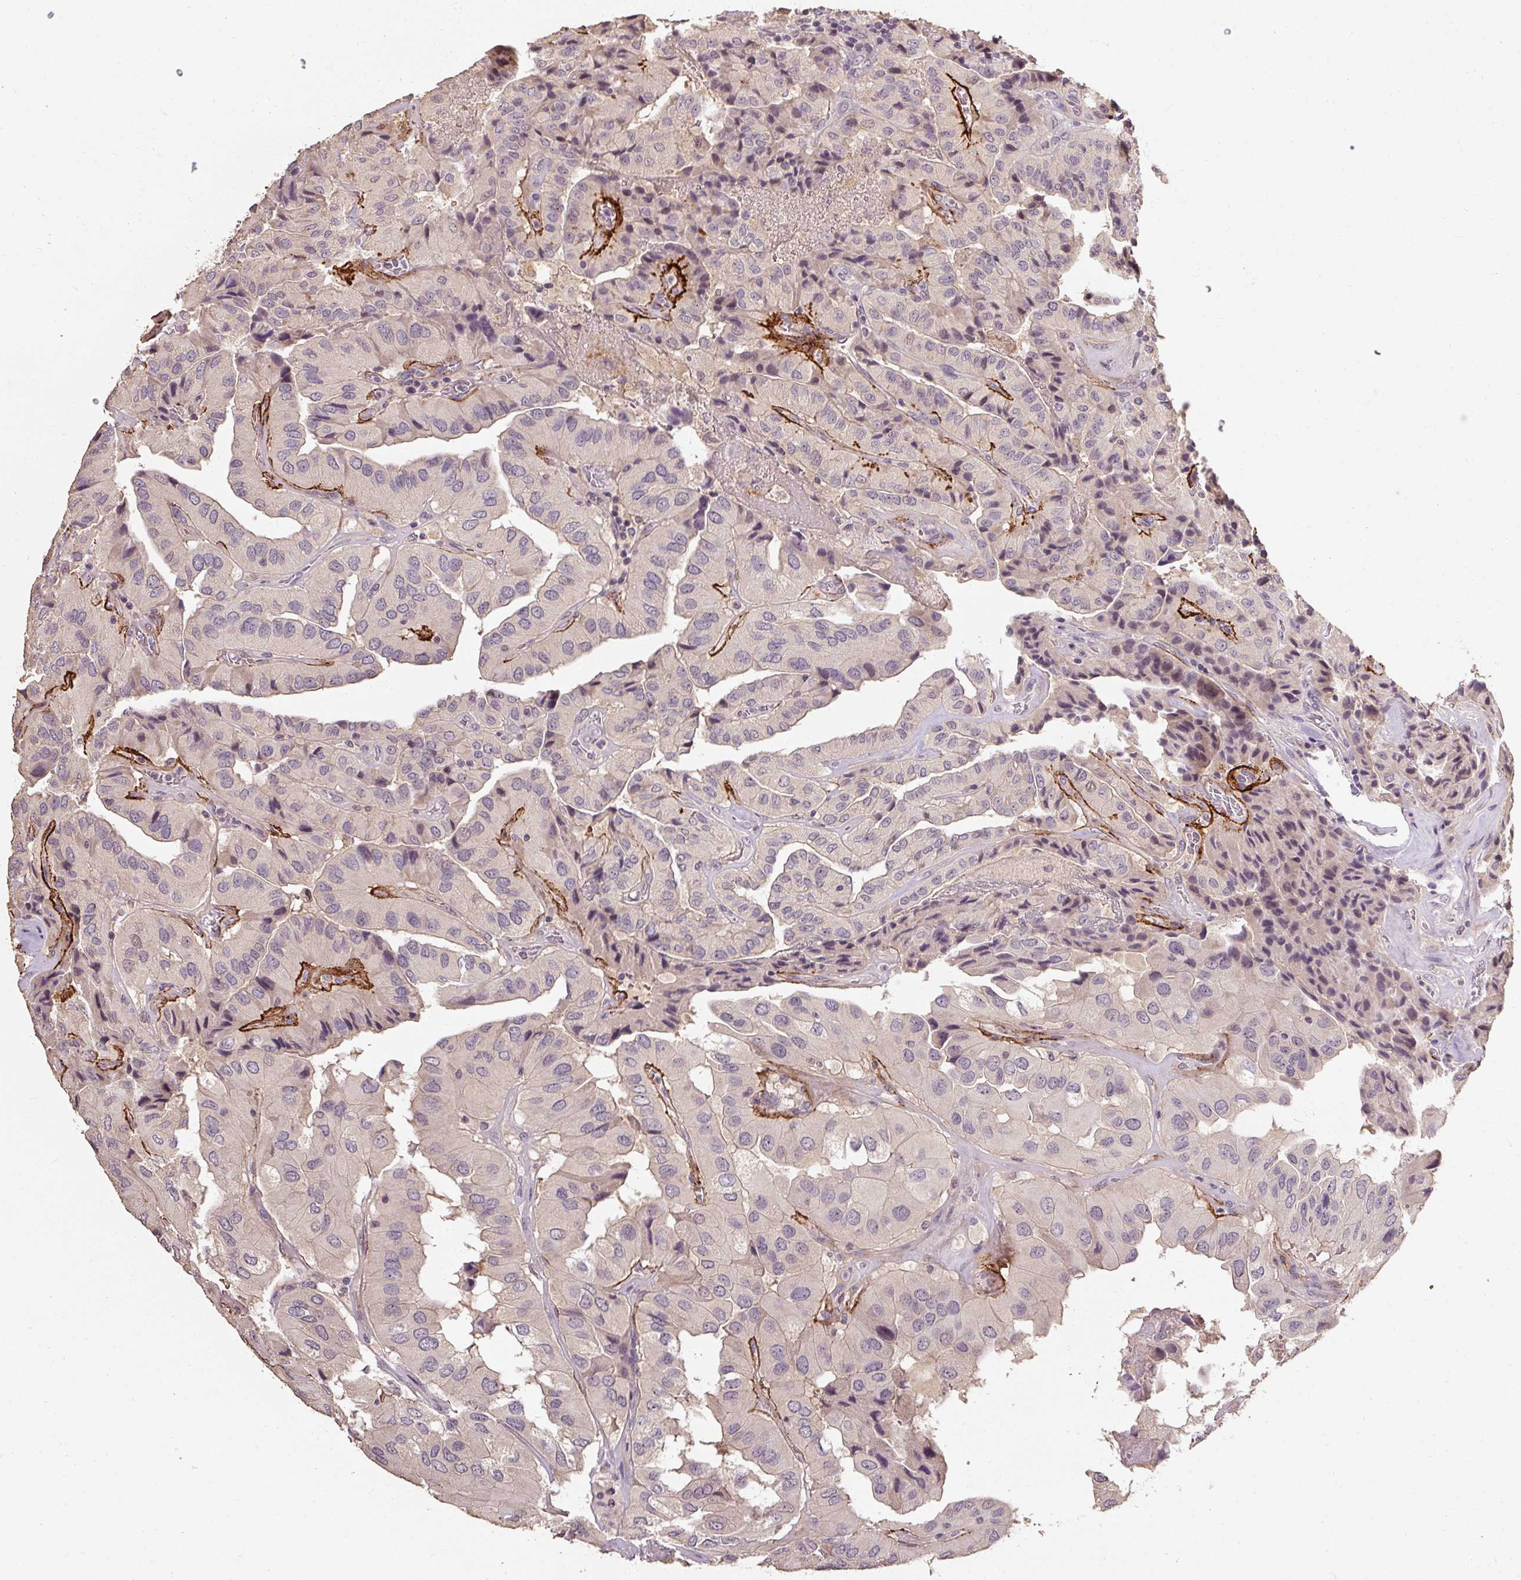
{"staining": {"intensity": "negative", "quantity": "none", "location": "none"}, "tissue": "thyroid cancer", "cell_type": "Tumor cells", "image_type": "cancer", "snomed": [{"axis": "morphology", "description": "Normal tissue, NOS"}, {"axis": "morphology", "description": "Papillary adenocarcinoma, NOS"}, {"axis": "topography", "description": "Thyroid gland"}], "caption": "This is an IHC histopathology image of human thyroid papillary adenocarcinoma. There is no staining in tumor cells.", "gene": "CFAP65", "patient": {"sex": "female", "age": 59}}